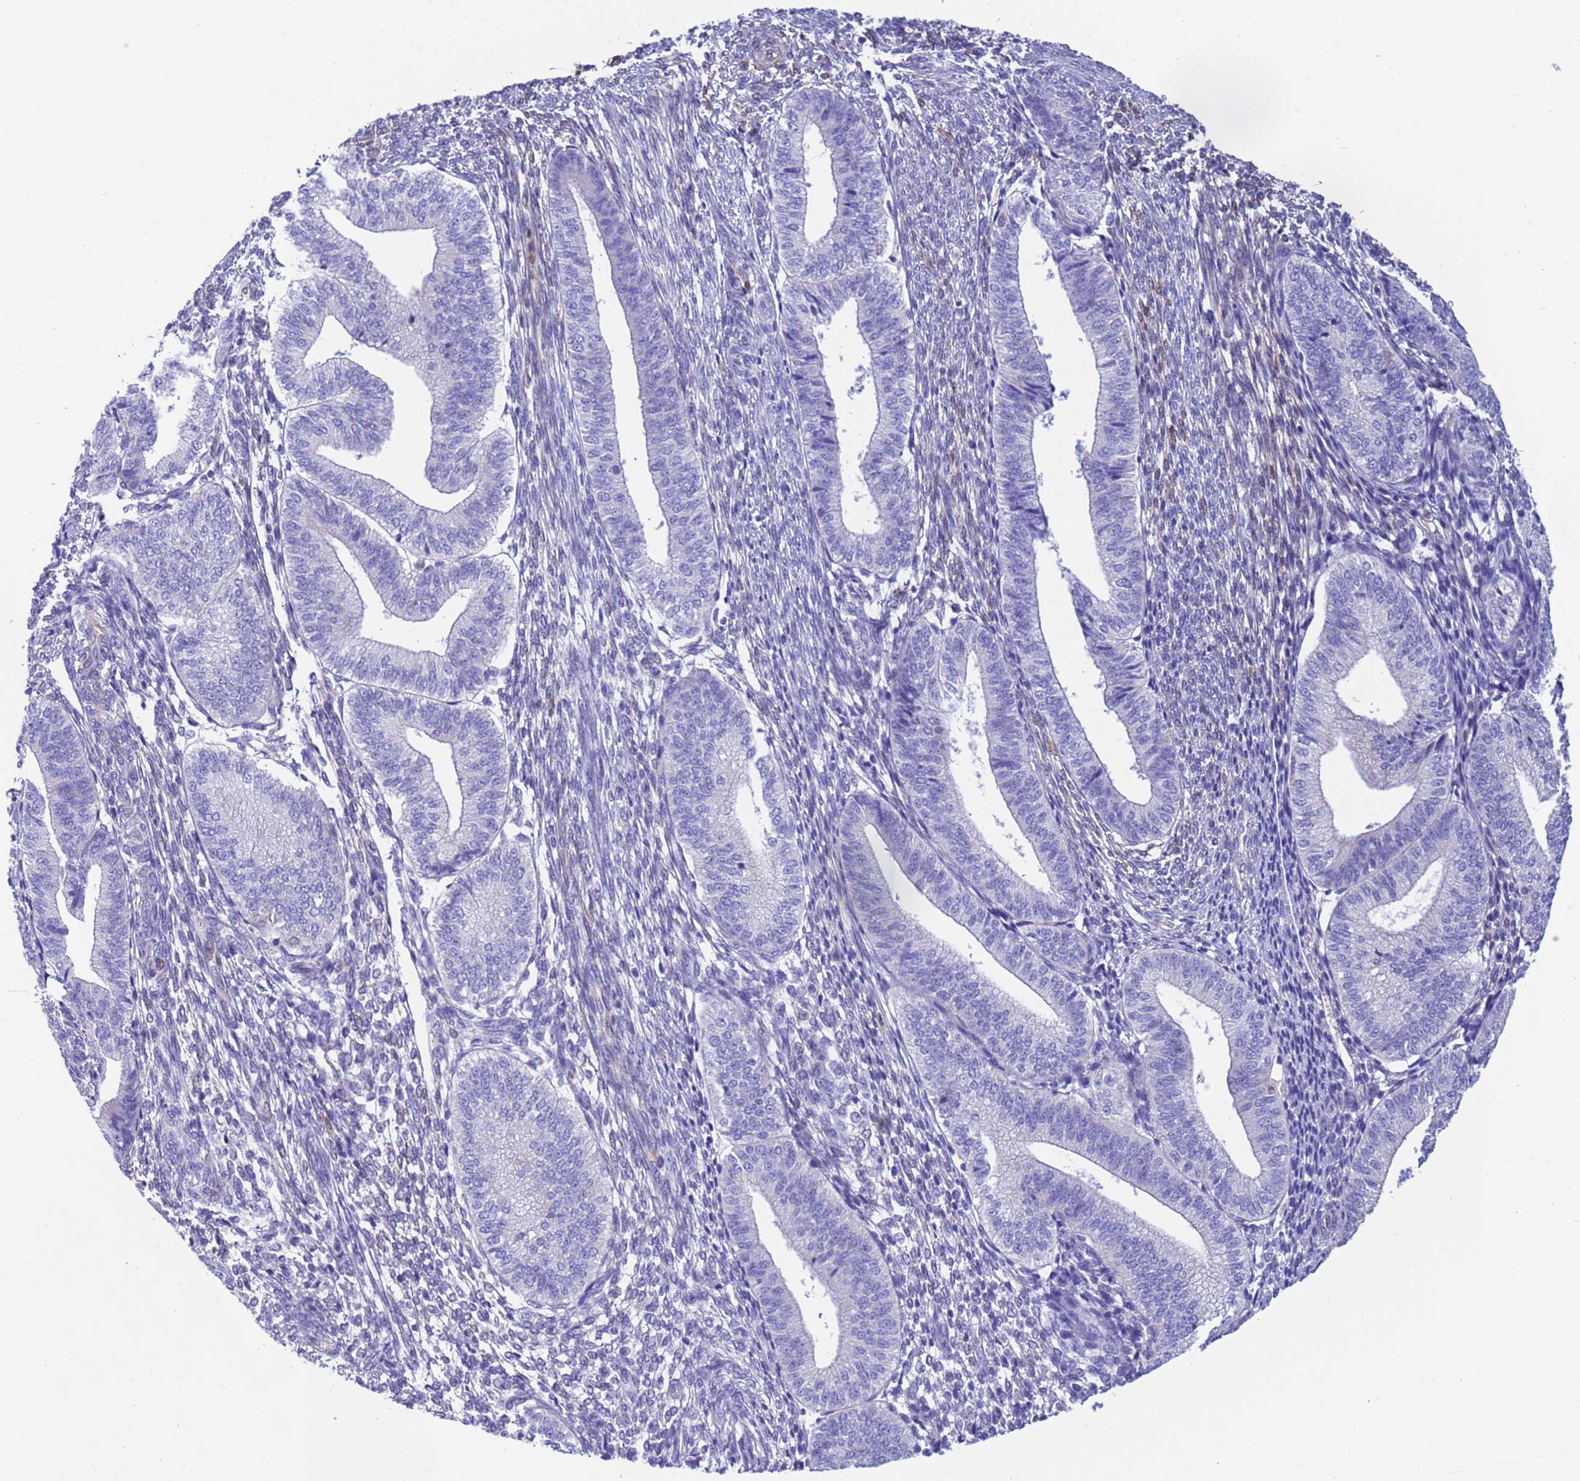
{"staining": {"intensity": "weak", "quantity": "<25%", "location": "cytoplasmic/membranous"}, "tissue": "endometrium", "cell_type": "Cells in endometrial stroma", "image_type": "normal", "snomed": [{"axis": "morphology", "description": "Normal tissue, NOS"}, {"axis": "topography", "description": "Endometrium"}], "caption": "The micrograph shows no staining of cells in endometrial stroma in benign endometrium.", "gene": "C6orf47", "patient": {"sex": "female", "age": 34}}